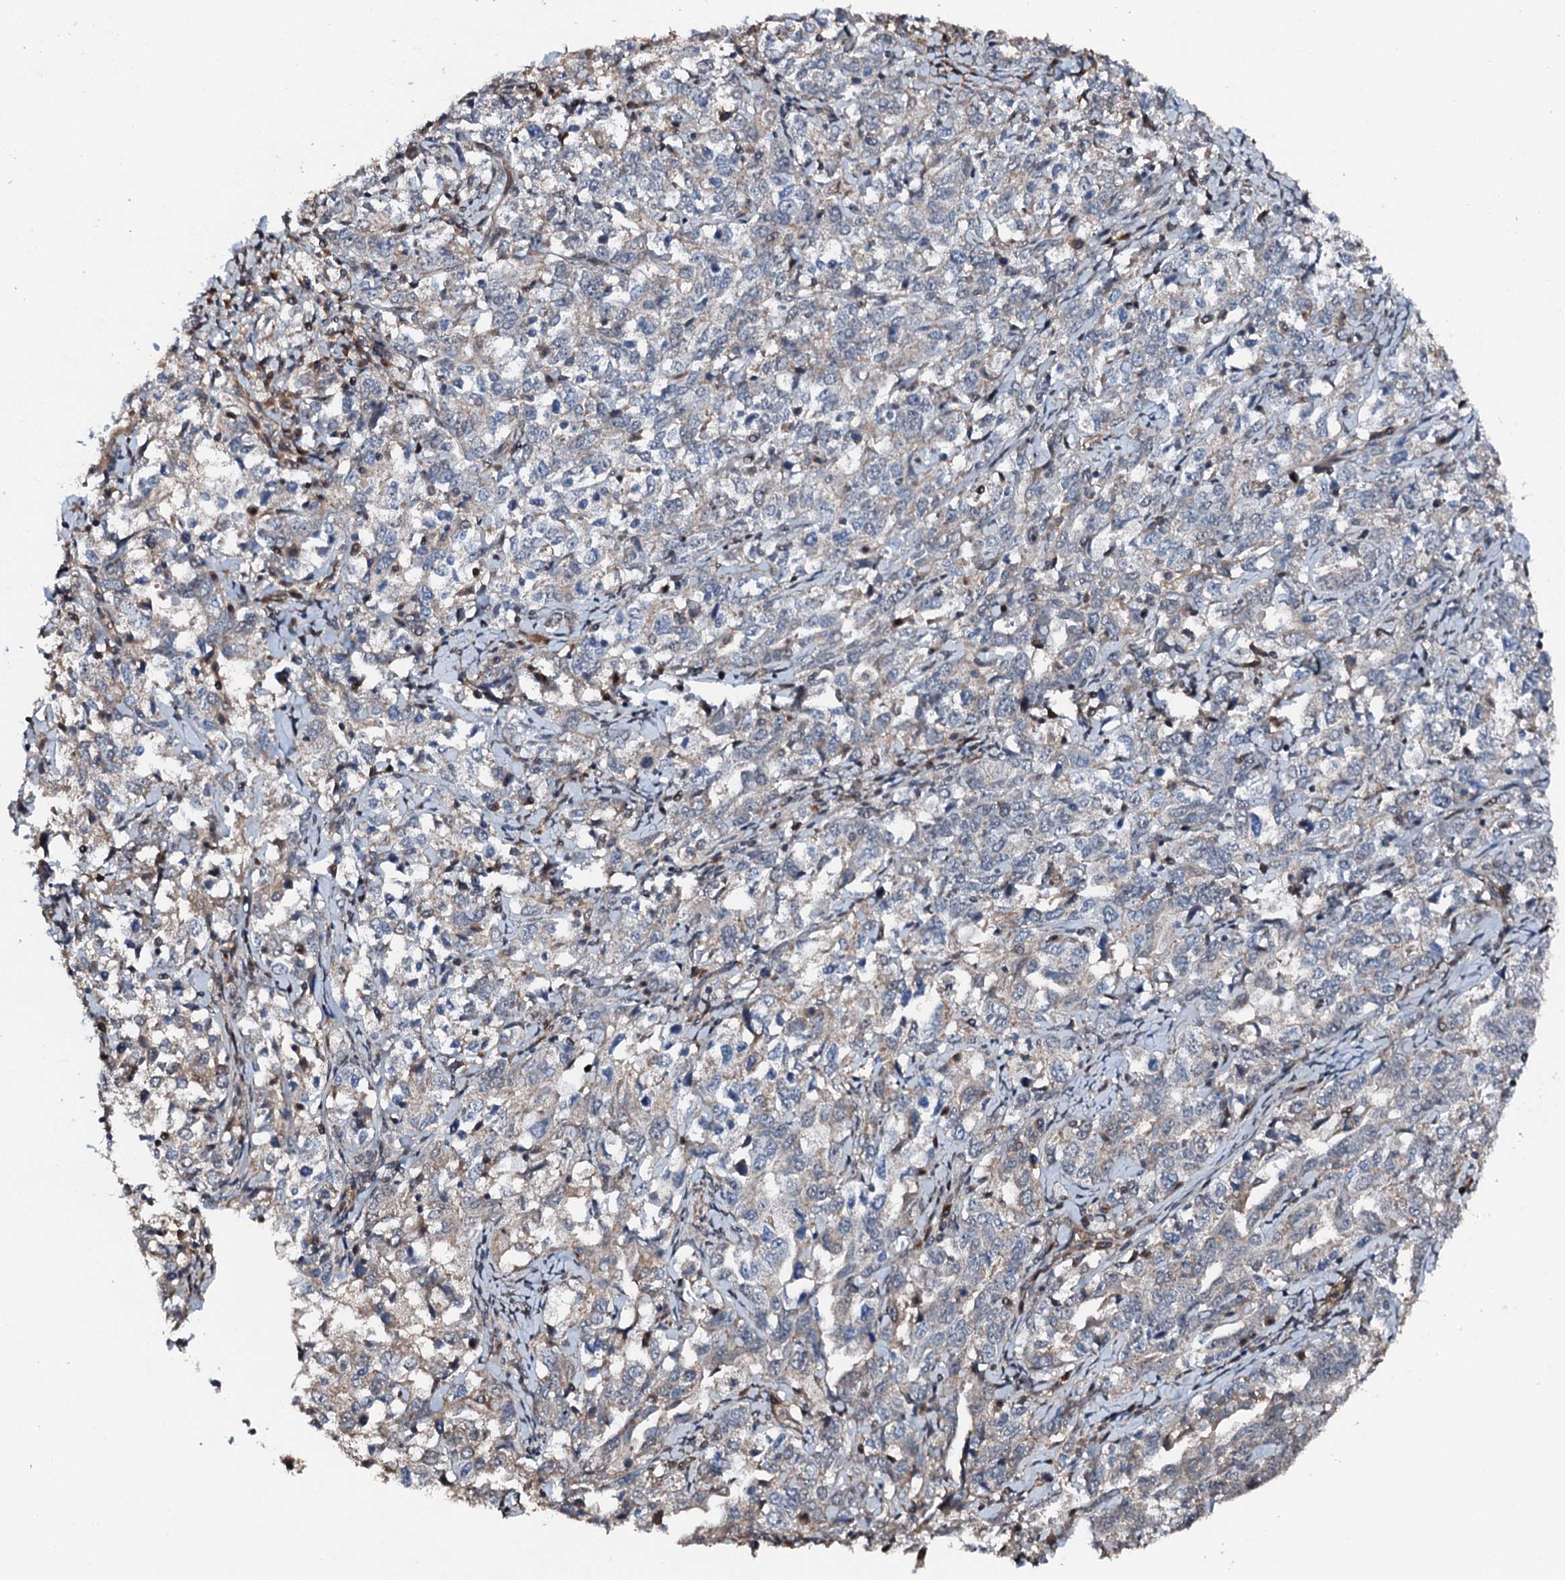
{"staining": {"intensity": "weak", "quantity": "25%-75%", "location": "cytoplasmic/membranous"}, "tissue": "ovarian cancer", "cell_type": "Tumor cells", "image_type": "cancer", "snomed": [{"axis": "morphology", "description": "Carcinoma, endometroid"}, {"axis": "topography", "description": "Ovary"}], "caption": "This is an image of immunohistochemistry staining of endometroid carcinoma (ovarian), which shows weak staining in the cytoplasmic/membranous of tumor cells.", "gene": "FLYWCH1", "patient": {"sex": "female", "age": 62}}